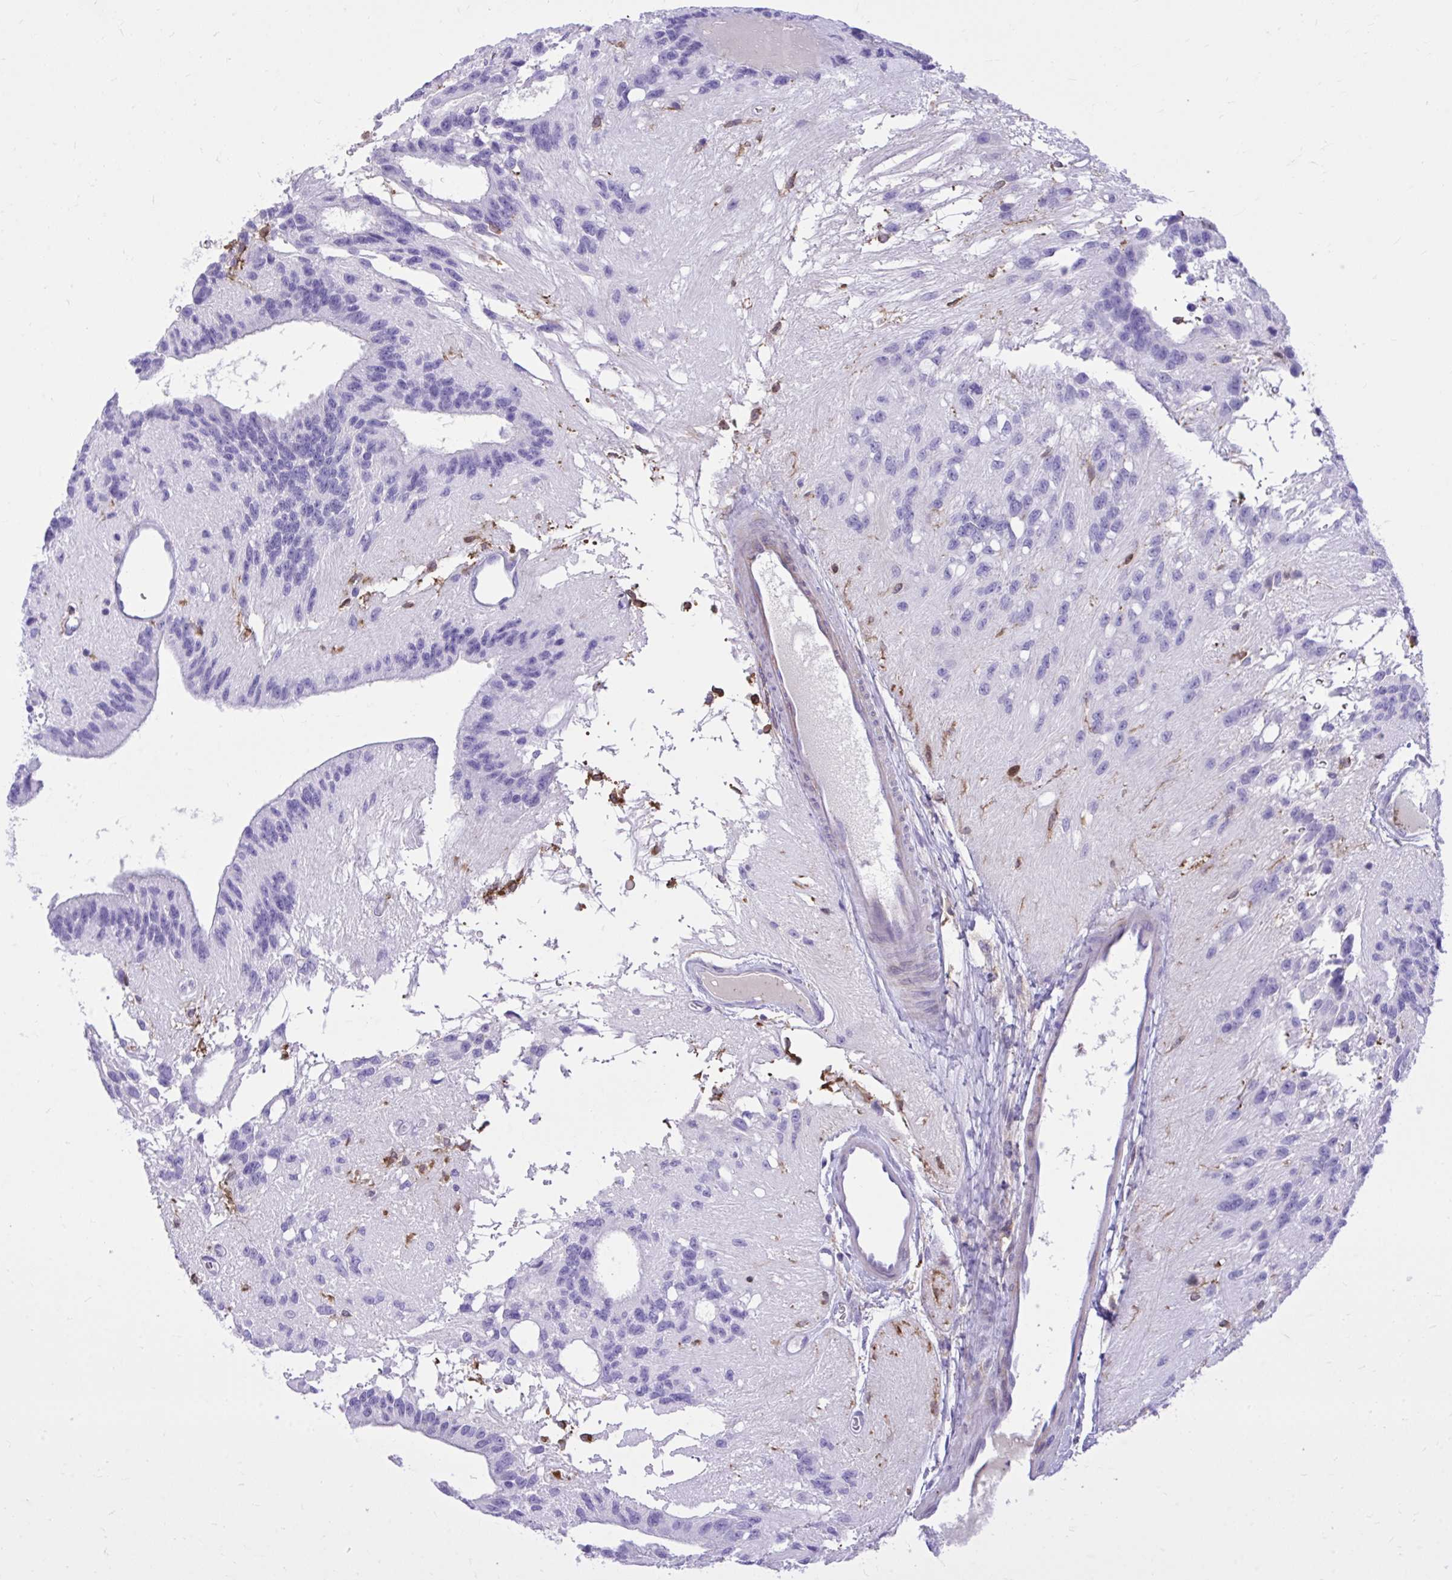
{"staining": {"intensity": "negative", "quantity": "none", "location": "none"}, "tissue": "glioma", "cell_type": "Tumor cells", "image_type": "cancer", "snomed": [{"axis": "morphology", "description": "Glioma, malignant, Low grade"}, {"axis": "topography", "description": "Brain"}], "caption": "Immunohistochemistry of human glioma reveals no expression in tumor cells.", "gene": "TLR7", "patient": {"sex": "male", "age": 31}}